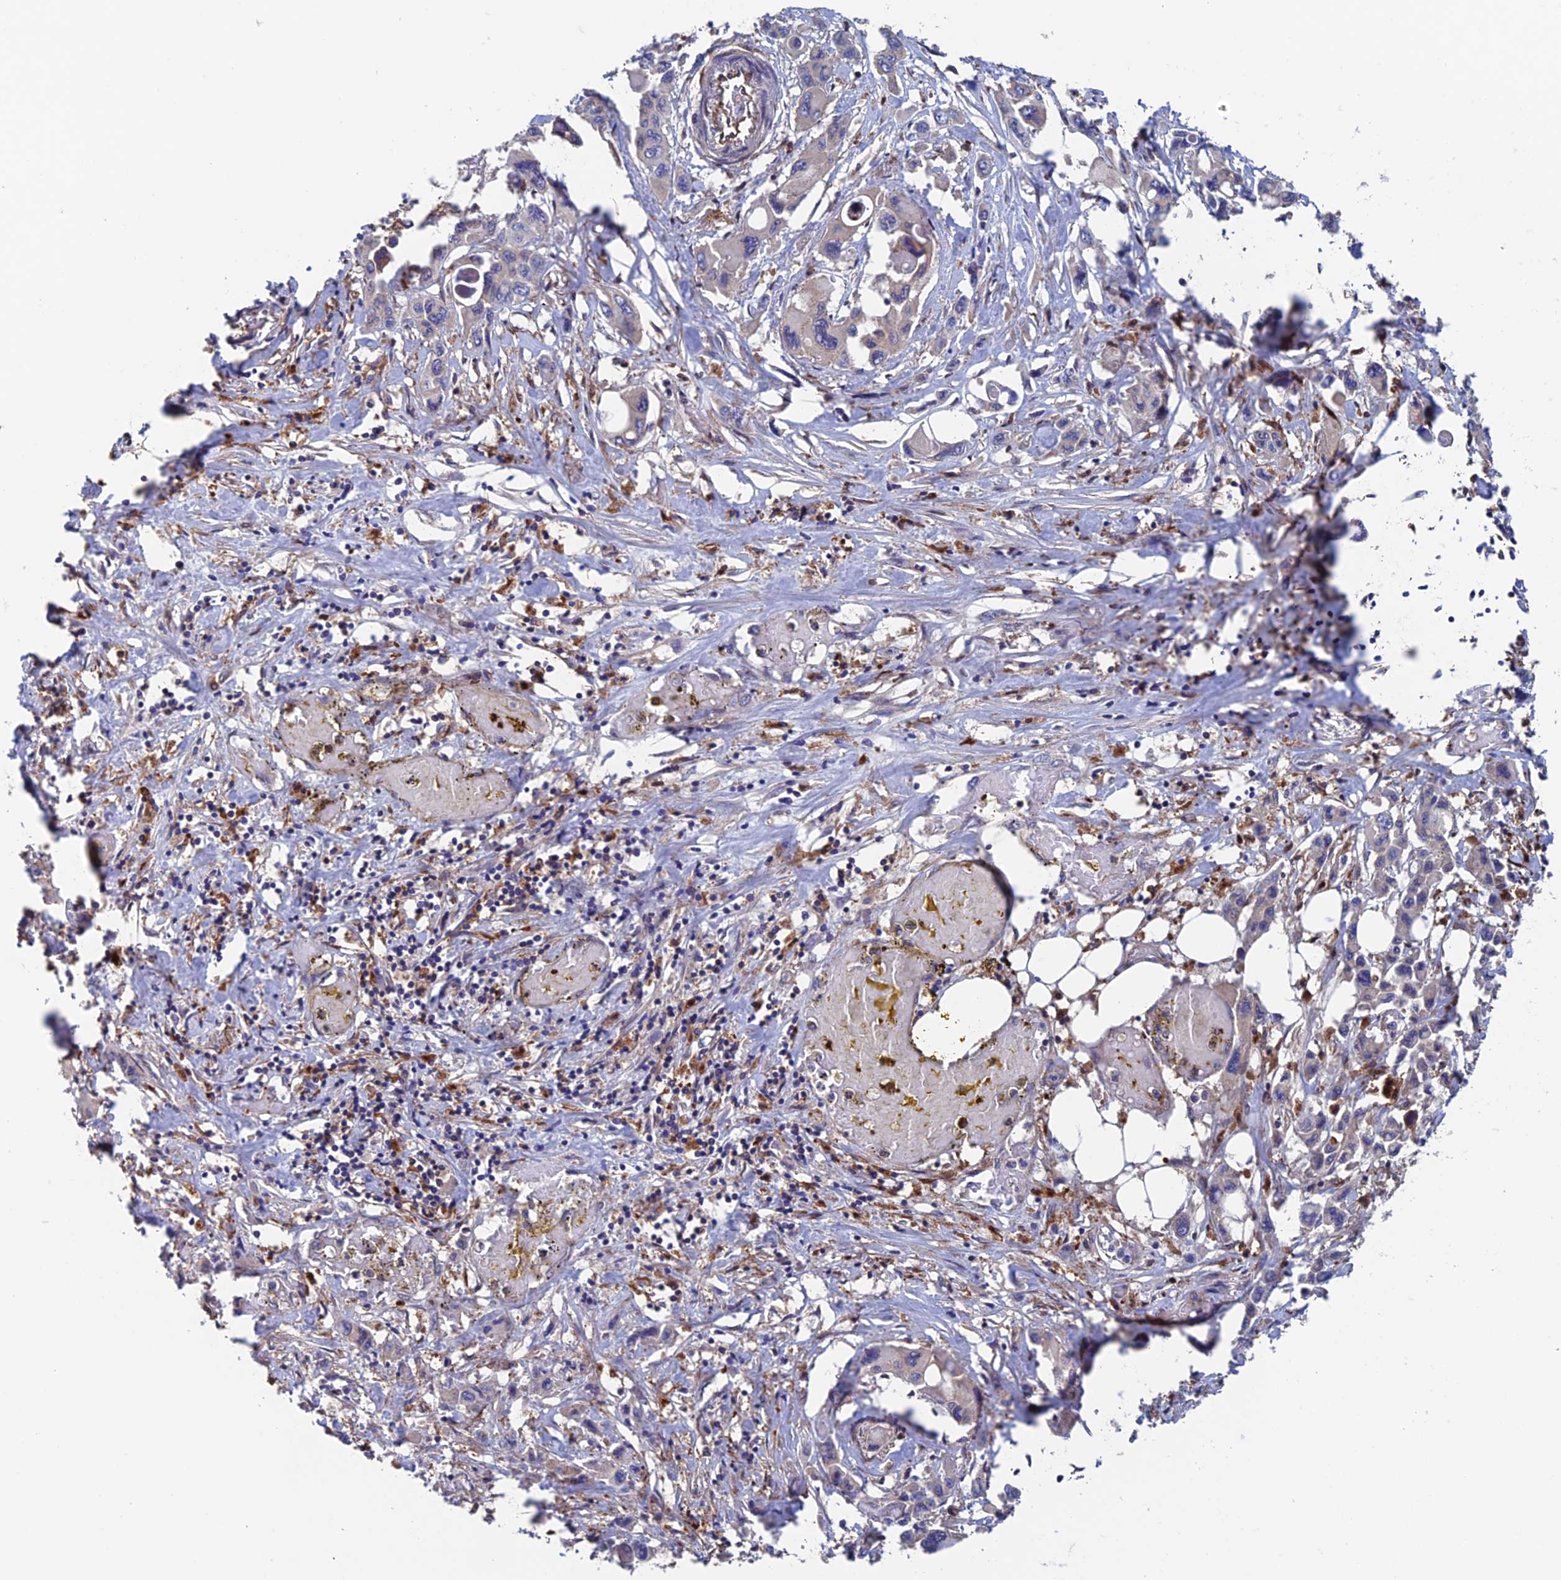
{"staining": {"intensity": "negative", "quantity": "none", "location": "none"}, "tissue": "pancreatic cancer", "cell_type": "Tumor cells", "image_type": "cancer", "snomed": [{"axis": "morphology", "description": "Adenocarcinoma, NOS"}, {"axis": "topography", "description": "Pancreas"}], "caption": "This is a histopathology image of IHC staining of pancreatic cancer (adenocarcinoma), which shows no positivity in tumor cells. (Immunohistochemistry (ihc), brightfield microscopy, high magnification).", "gene": "NUDT16L1", "patient": {"sex": "male", "age": 92}}